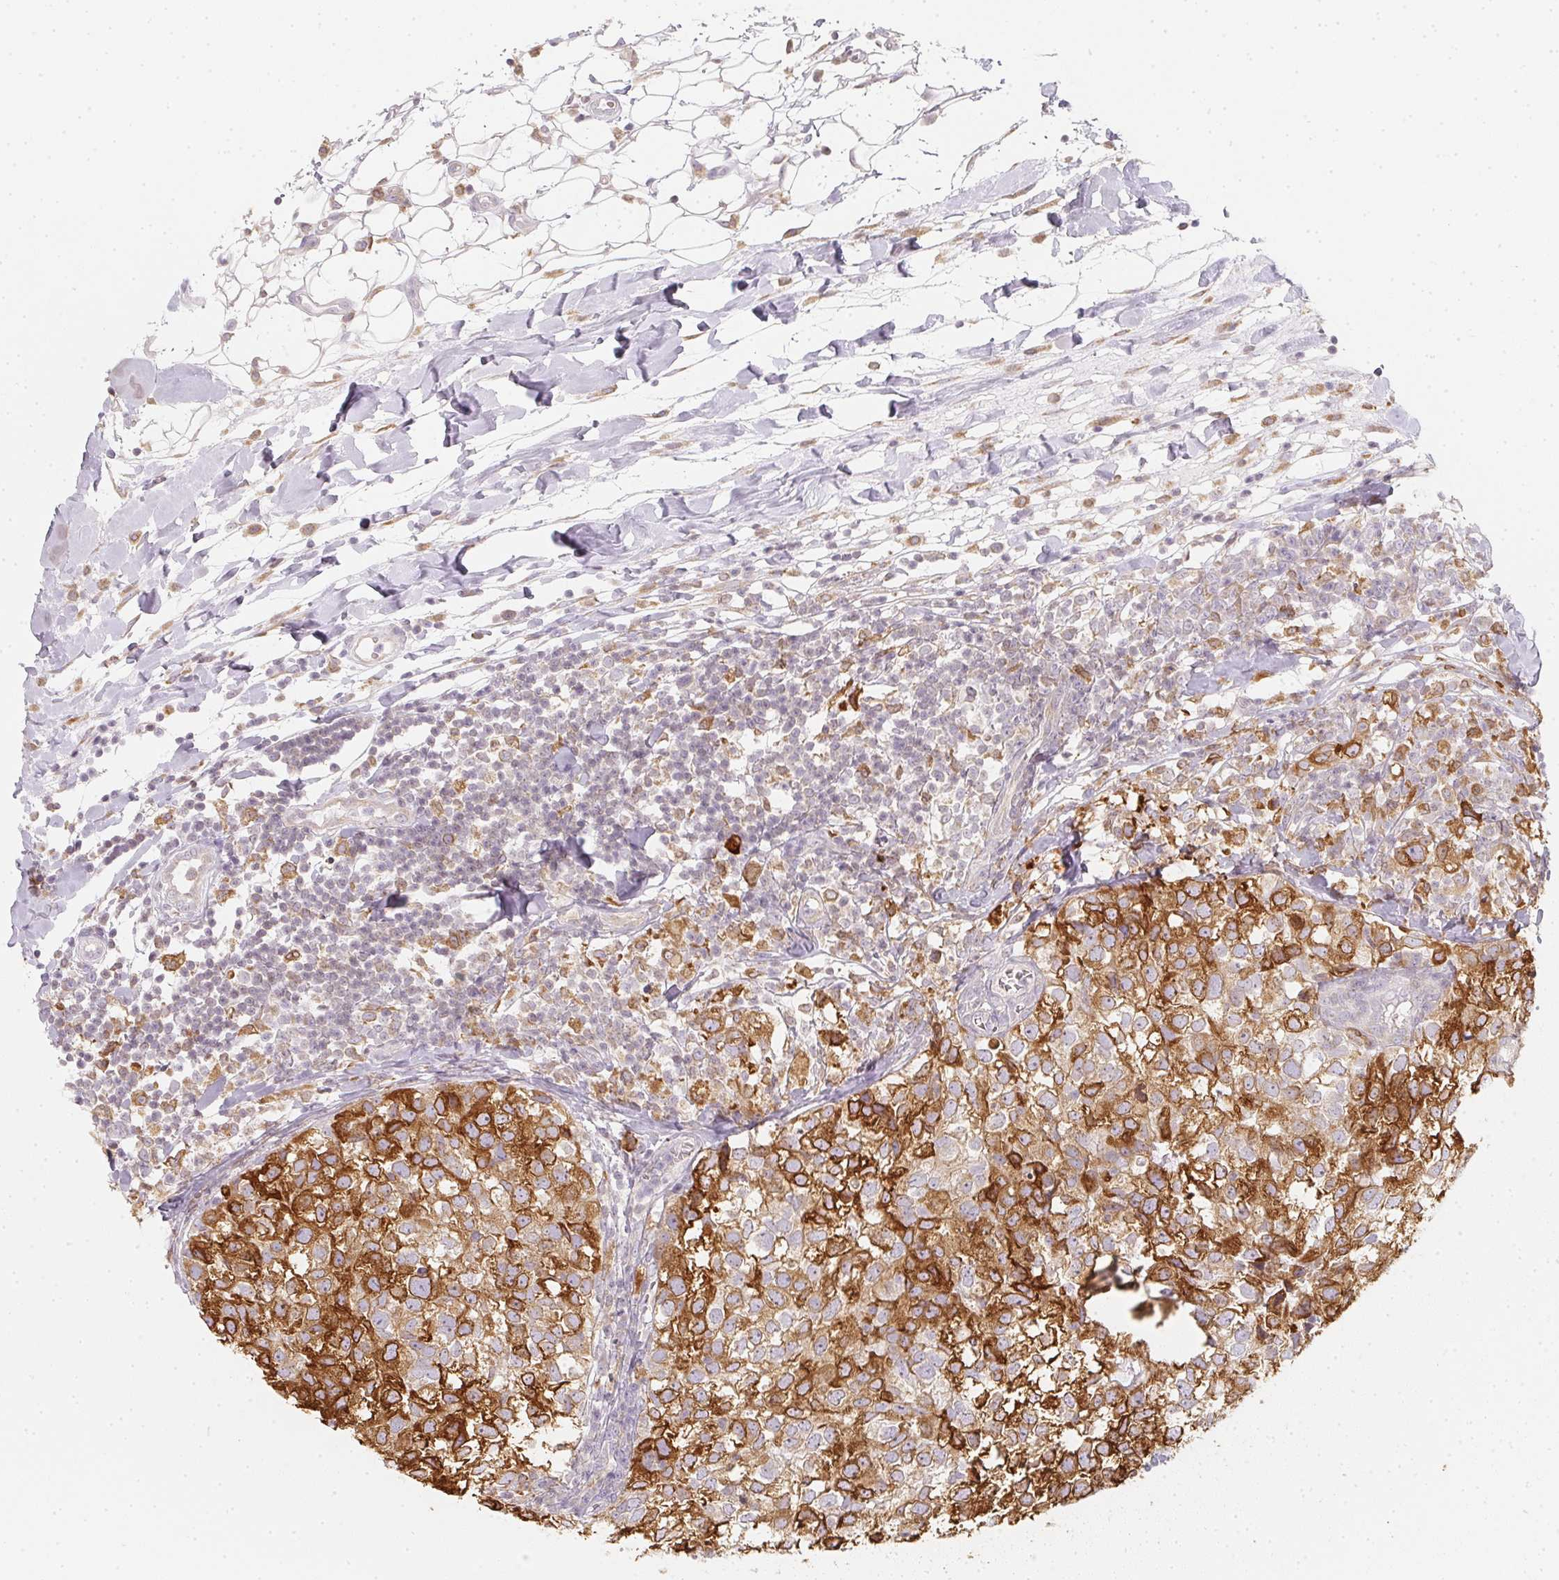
{"staining": {"intensity": "strong", "quantity": "25%-75%", "location": "cytoplasmic/membranous"}, "tissue": "breast cancer", "cell_type": "Tumor cells", "image_type": "cancer", "snomed": [{"axis": "morphology", "description": "Duct carcinoma"}, {"axis": "topography", "description": "Breast"}], "caption": "An IHC photomicrograph of tumor tissue is shown. Protein staining in brown highlights strong cytoplasmic/membranous positivity in breast invasive ductal carcinoma within tumor cells.", "gene": "SOAT1", "patient": {"sex": "female", "age": 30}}